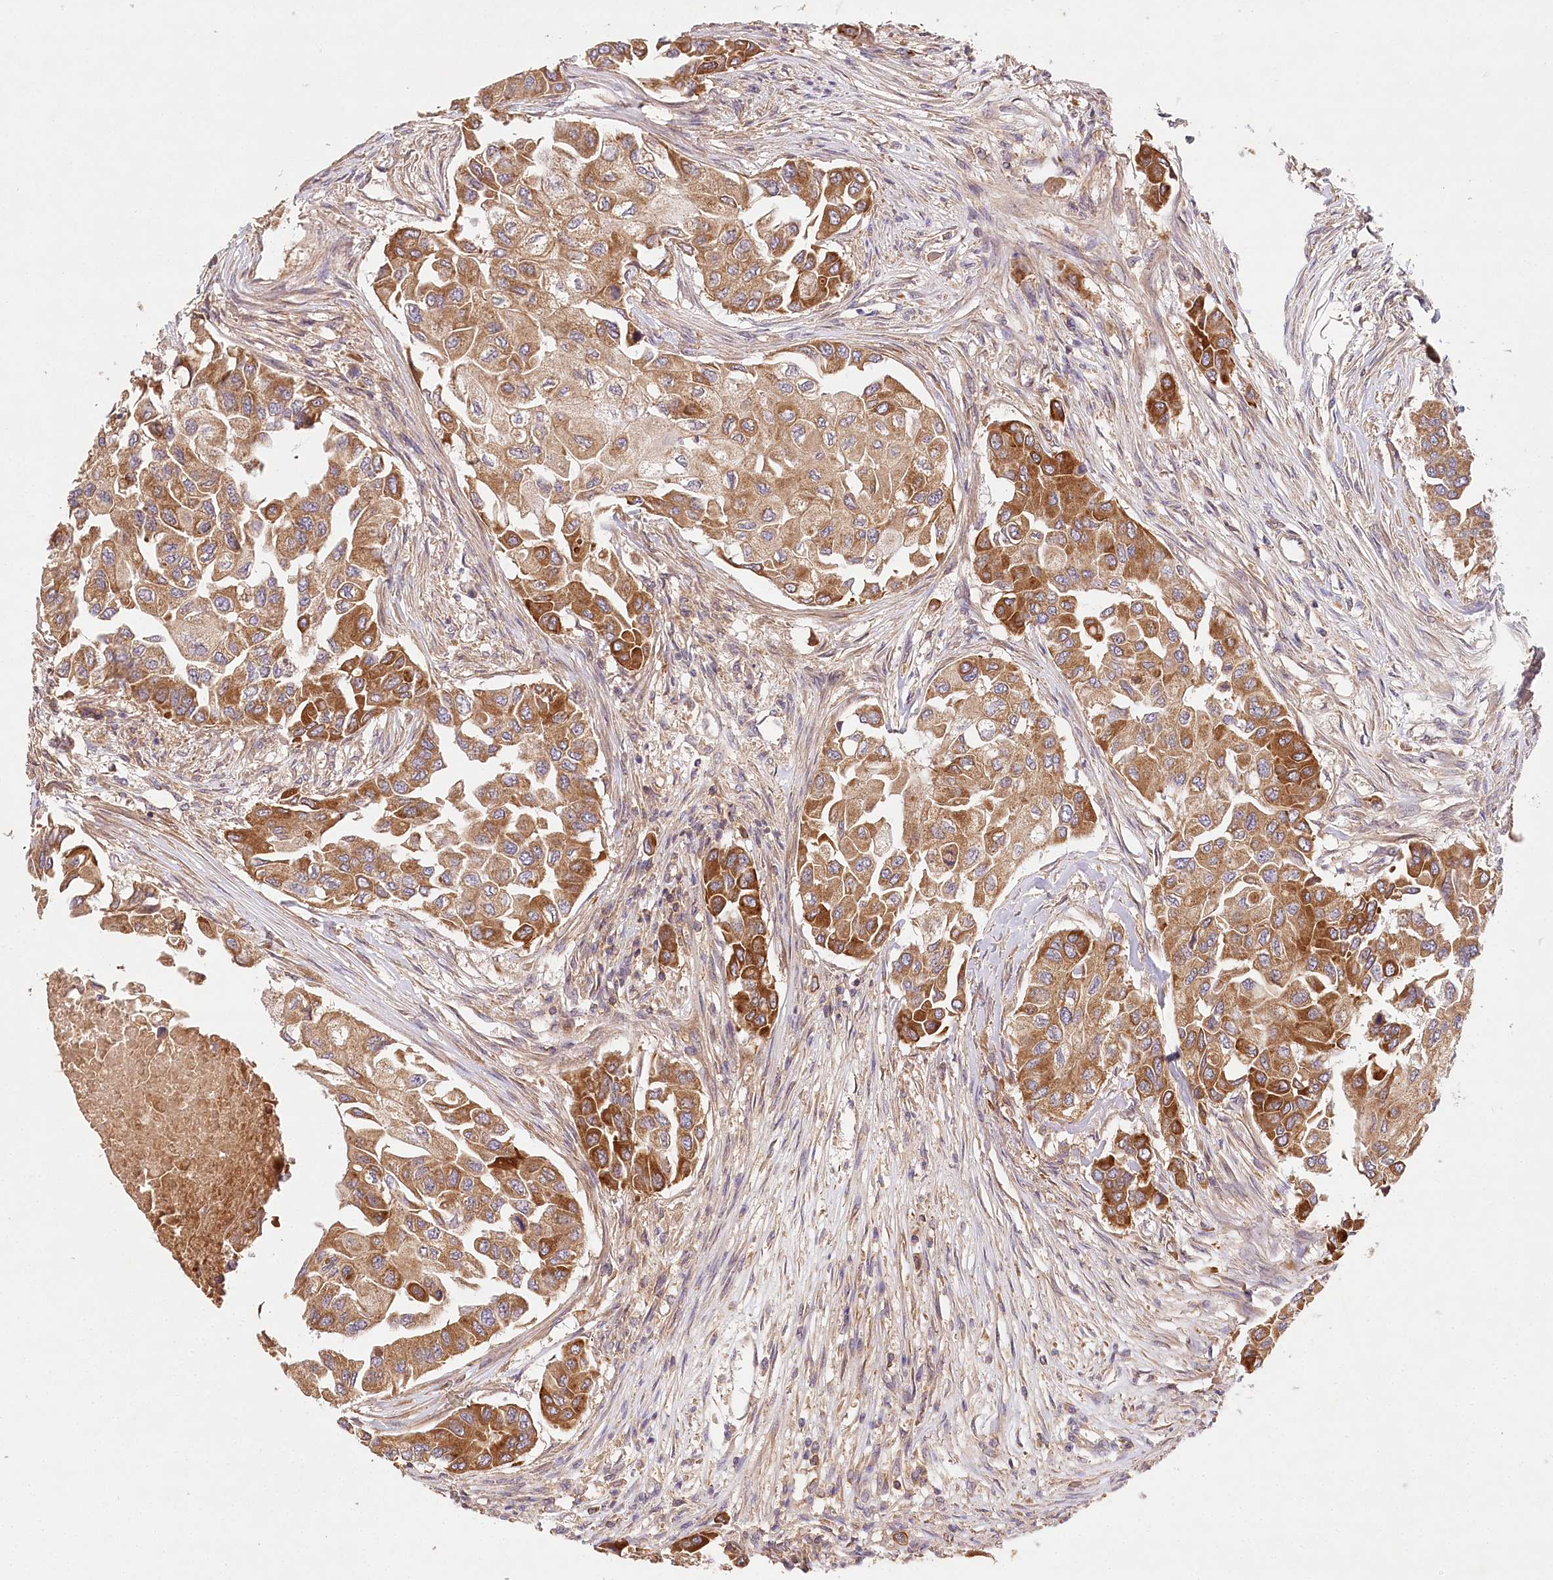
{"staining": {"intensity": "moderate", "quantity": ">75%", "location": "cytoplasmic/membranous"}, "tissue": "breast cancer", "cell_type": "Tumor cells", "image_type": "cancer", "snomed": [{"axis": "morphology", "description": "Normal tissue, NOS"}, {"axis": "morphology", "description": "Duct carcinoma"}, {"axis": "topography", "description": "Breast"}], "caption": "Immunohistochemical staining of human invasive ductal carcinoma (breast) shows medium levels of moderate cytoplasmic/membranous protein expression in approximately >75% of tumor cells.", "gene": "LSS", "patient": {"sex": "female", "age": 49}}